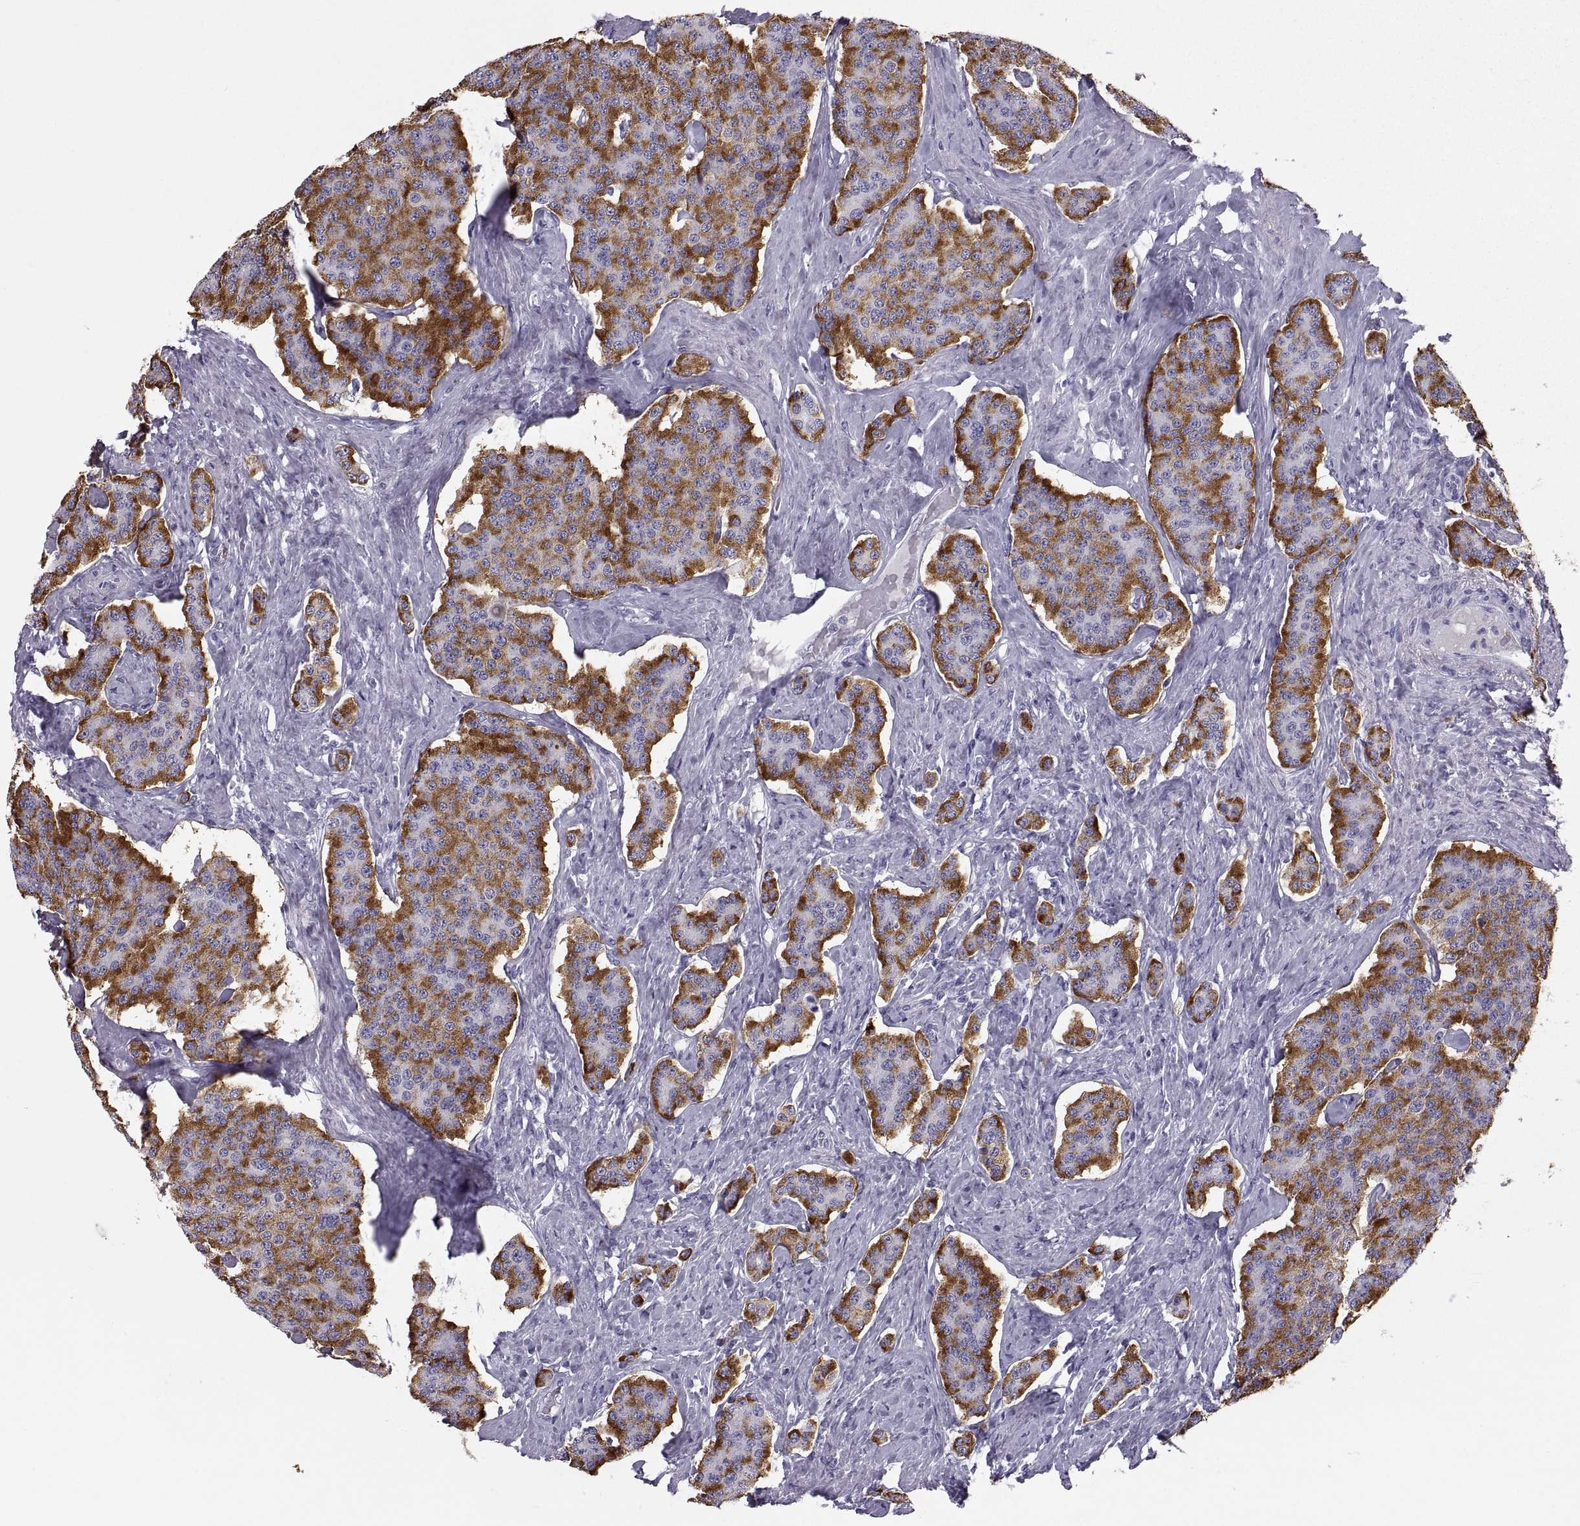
{"staining": {"intensity": "strong", "quantity": "25%-75%", "location": "cytoplasmic/membranous"}, "tissue": "carcinoid", "cell_type": "Tumor cells", "image_type": "cancer", "snomed": [{"axis": "morphology", "description": "Carcinoid, malignant, NOS"}, {"axis": "topography", "description": "Small intestine"}], "caption": "Immunohistochemistry (IHC) of carcinoid demonstrates high levels of strong cytoplasmic/membranous expression in approximately 25%-75% of tumor cells. The protein of interest is stained brown, and the nuclei are stained in blue (DAB (3,3'-diaminobenzidine) IHC with brightfield microscopy, high magnification).", "gene": "PCSK1N", "patient": {"sex": "female", "age": 58}}